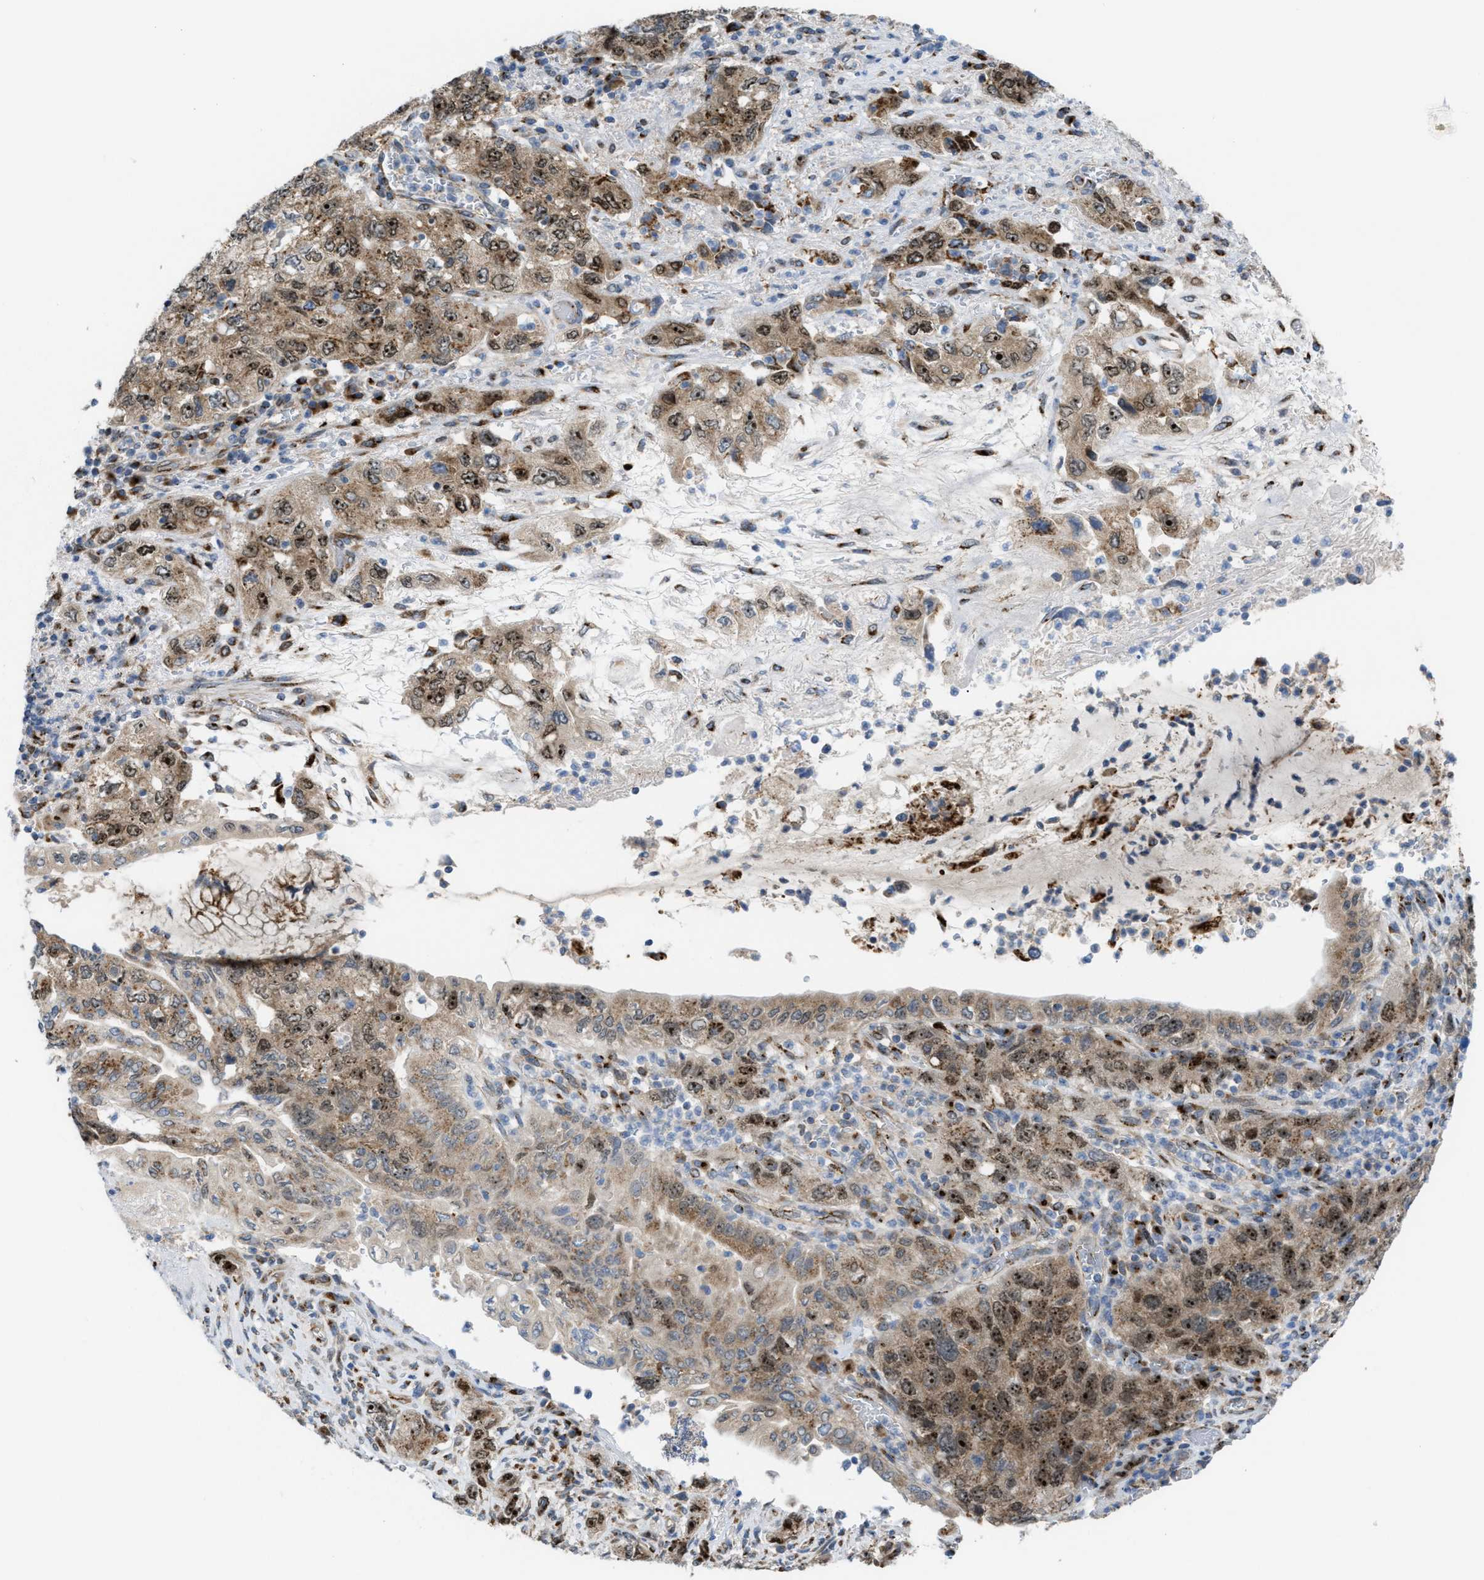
{"staining": {"intensity": "moderate", "quantity": ">75%", "location": "cytoplasmic/membranous,nuclear"}, "tissue": "pancreatic cancer", "cell_type": "Tumor cells", "image_type": "cancer", "snomed": [{"axis": "morphology", "description": "Adenocarcinoma, NOS"}, {"axis": "topography", "description": "Pancreas"}], "caption": "Moderate cytoplasmic/membranous and nuclear positivity is identified in approximately >75% of tumor cells in pancreatic adenocarcinoma.", "gene": "SLC38A10", "patient": {"sex": "female", "age": 73}}